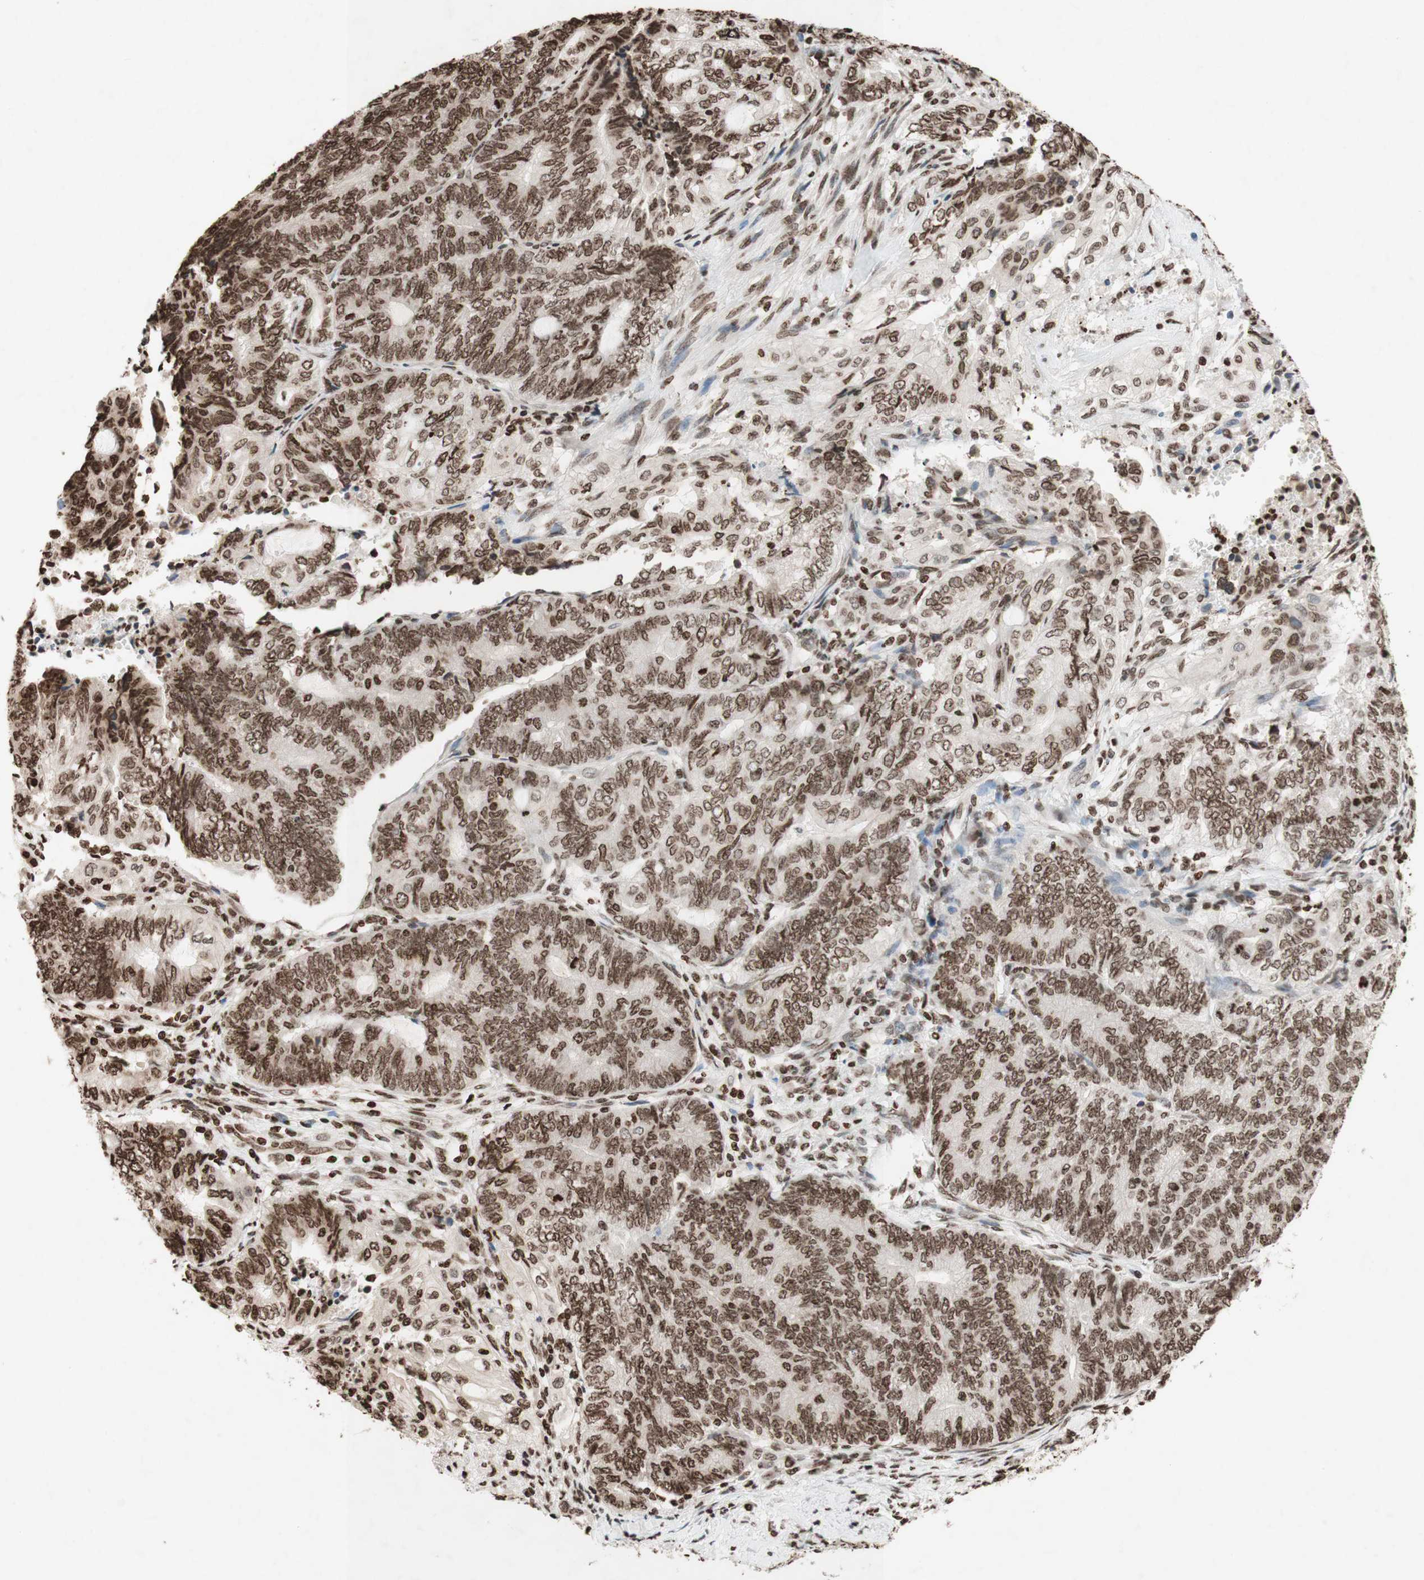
{"staining": {"intensity": "moderate", "quantity": ">75%", "location": "nuclear"}, "tissue": "endometrial cancer", "cell_type": "Tumor cells", "image_type": "cancer", "snomed": [{"axis": "morphology", "description": "Adenocarcinoma, NOS"}, {"axis": "topography", "description": "Uterus"}, {"axis": "topography", "description": "Endometrium"}], "caption": "Immunohistochemical staining of human endometrial cancer exhibits moderate nuclear protein positivity in about >75% of tumor cells.", "gene": "NCOA3", "patient": {"sex": "female", "age": 70}}